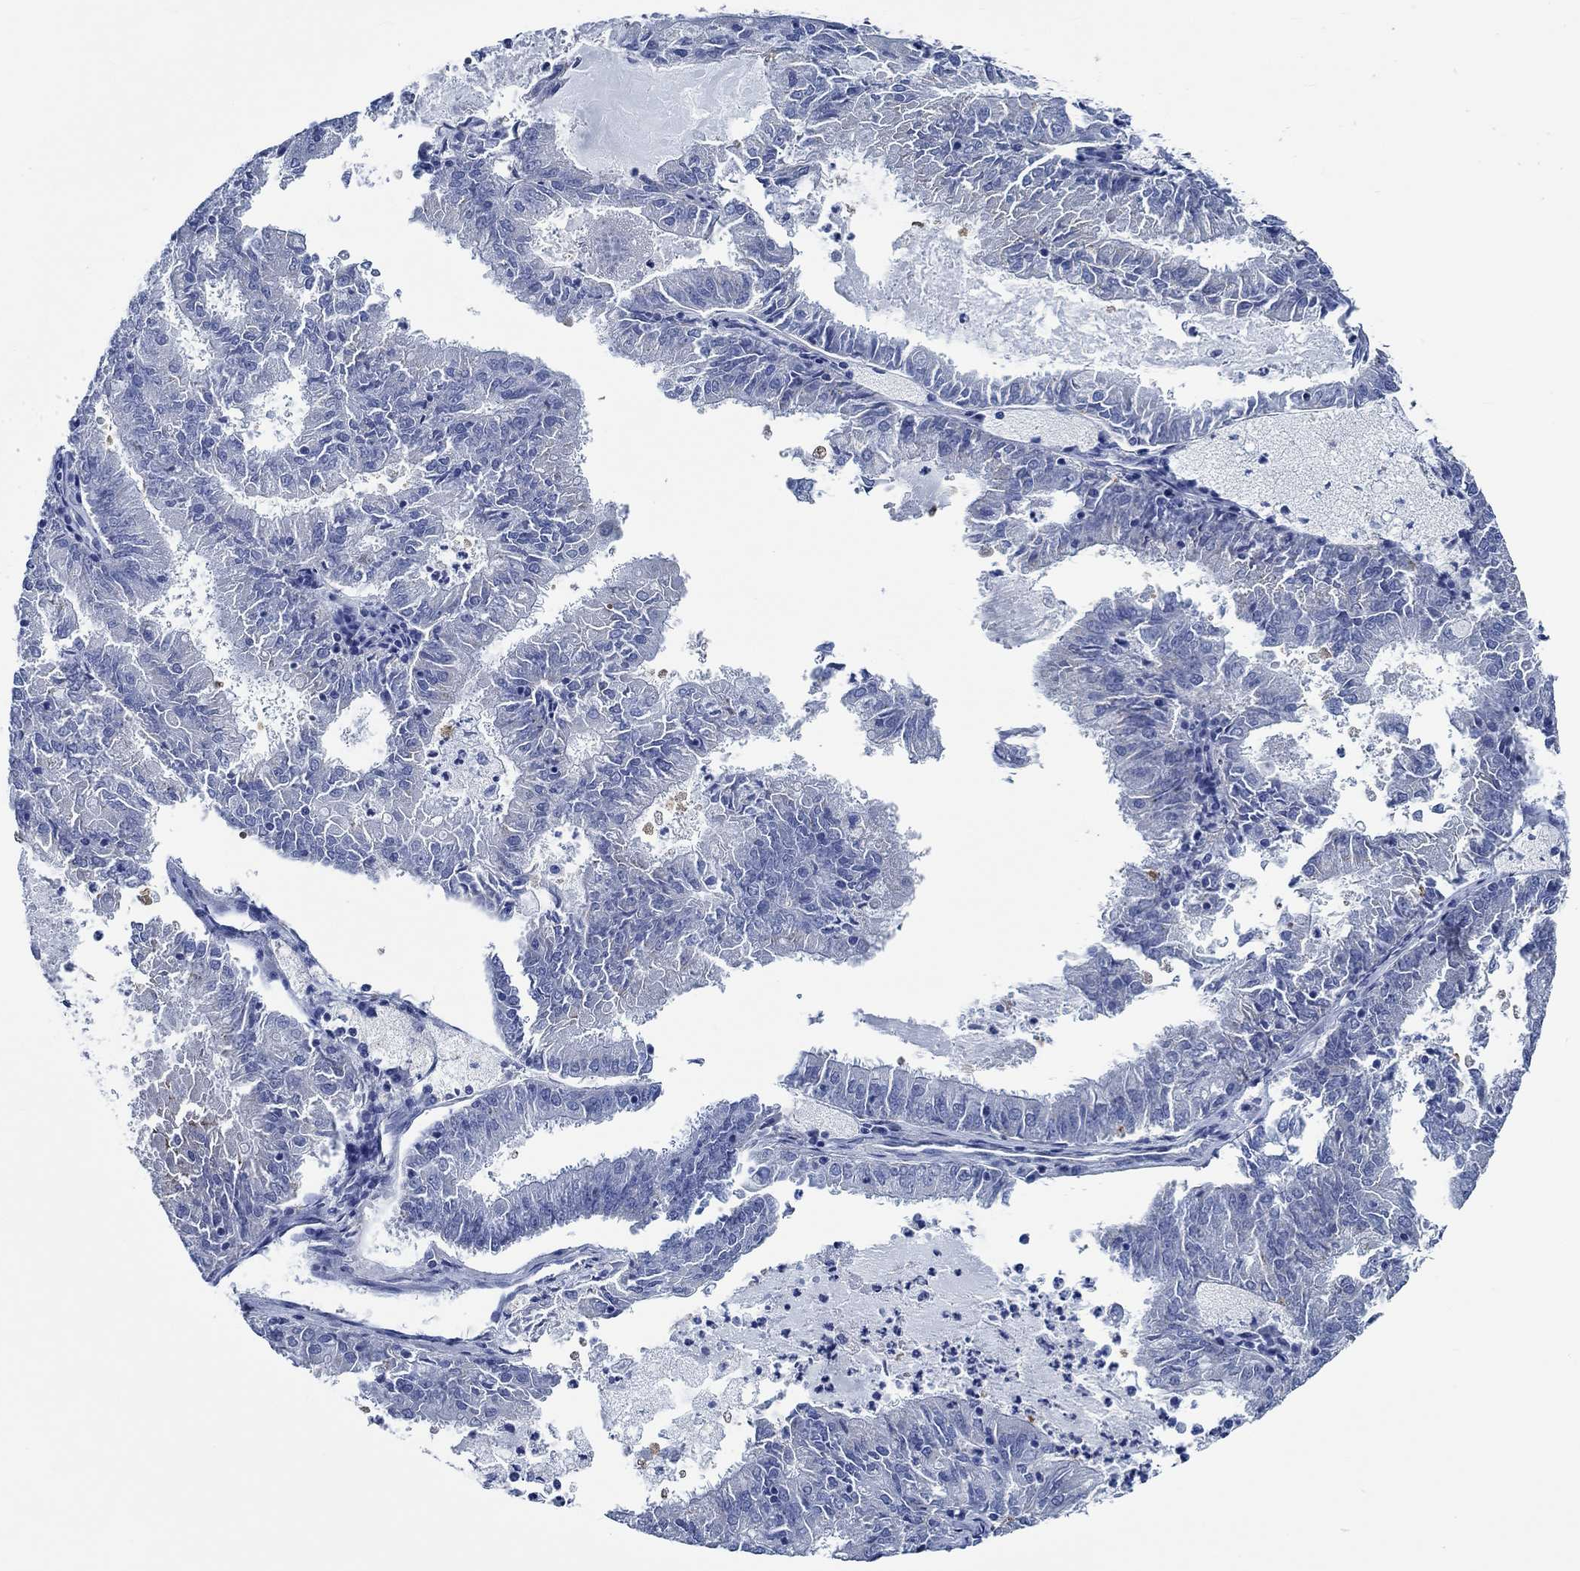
{"staining": {"intensity": "negative", "quantity": "none", "location": "none"}, "tissue": "endometrial cancer", "cell_type": "Tumor cells", "image_type": "cancer", "snomed": [{"axis": "morphology", "description": "Adenocarcinoma, NOS"}, {"axis": "topography", "description": "Endometrium"}], "caption": "Immunohistochemistry (IHC) image of neoplastic tissue: endometrial cancer stained with DAB shows no significant protein positivity in tumor cells.", "gene": "SVEP1", "patient": {"sex": "female", "age": 57}}